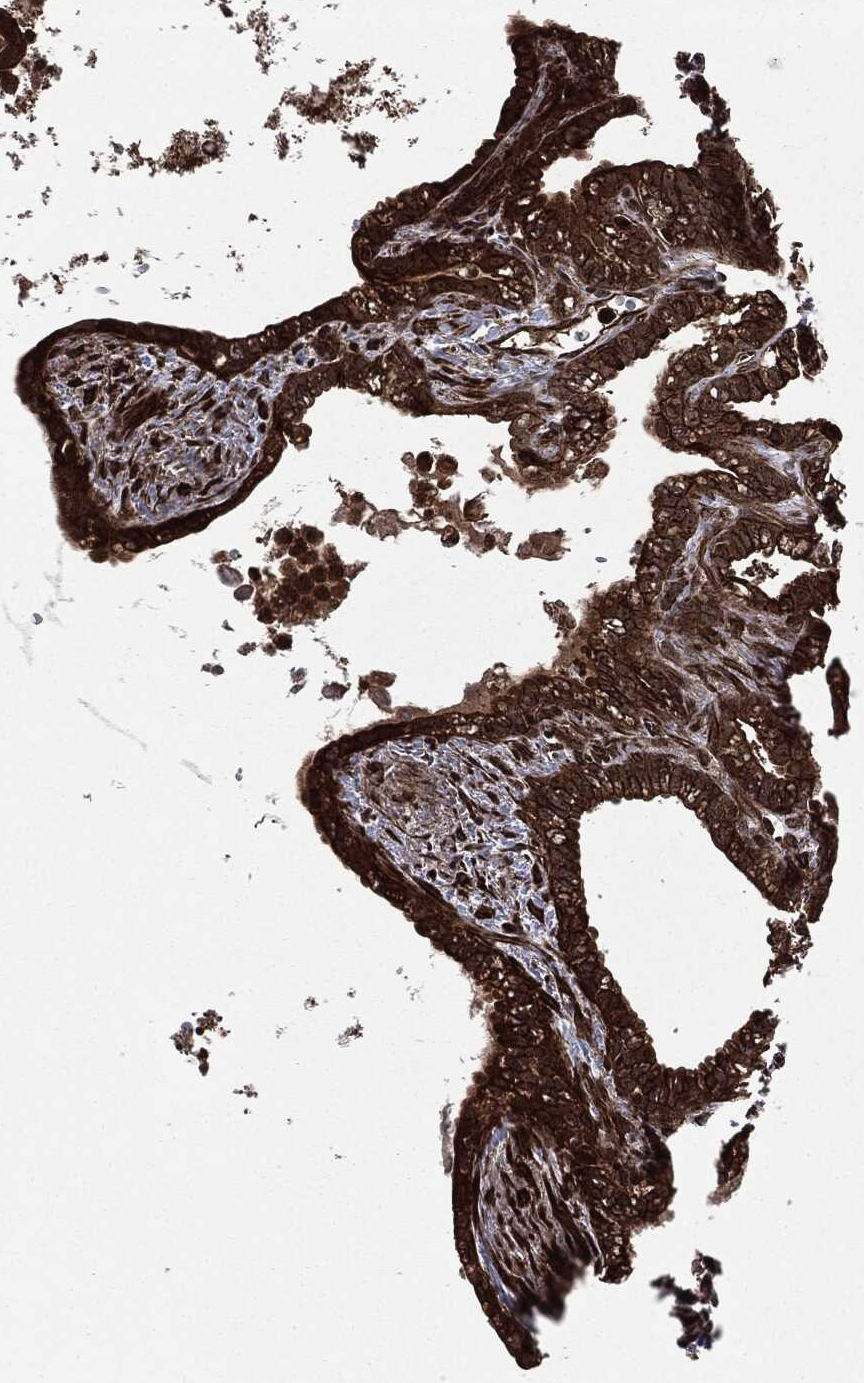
{"staining": {"intensity": "strong", "quantity": ">75%", "location": "cytoplasmic/membranous"}, "tissue": "seminal vesicle", "cell_type": "Glandular cells", "image_type": "normal", "snomed": [{"axis": "morphology", "description": "Normal tissue, NOS"}, {"axis": "morphology", "description": "Urothelial carcinoma, NOS"}, {"axis": "topography", "description": "Urinary bladder"}, {"axis": "topography", "description": "Seminal veicle"}], "caption": "Human seminal vesicle stained with a brown dye reveals strong cytoplasmic/membranous positive staining in about >75% of glandular cells.", "gene": "CARD6", "patient": {"sex": "male", "age": 76}}